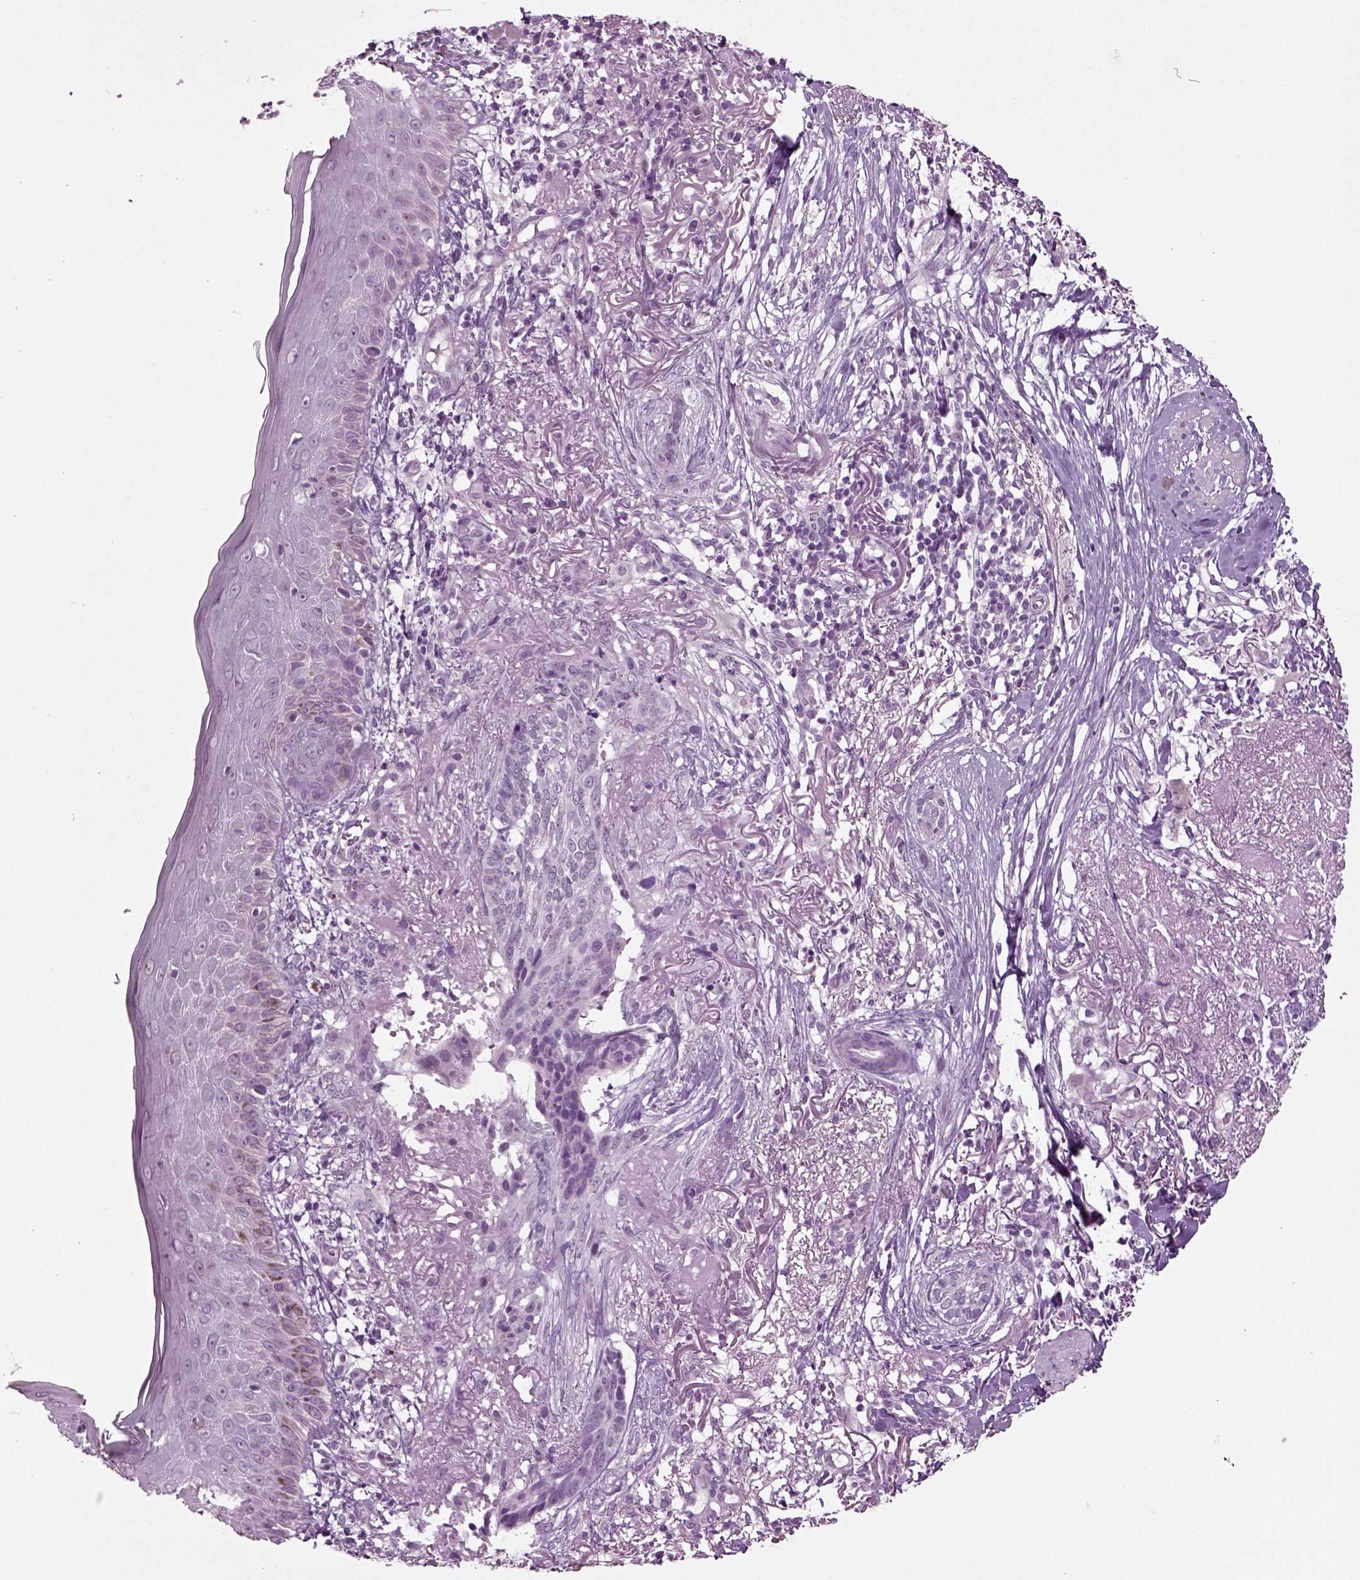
{"staining": {"intensity": "negative", "quantity": "none", "location": "none"}, "tissue": "skin cancer", "cell_type": "Tumor cells", "image_type": "cancer", "snomed": [{"axis": "morphology", "description": "Normal tissue, NOS"}, {"axis": "morphology", "description": "Basal cell carcinoma"}, {"axis": "topography", "description": "Skin"}], "caption": "High magnification brightfield microscopy of basal cell carcinoma (skin) stained with DAB (3,3'-diaminobenzidine) (brown) and counterstained with hematoxylin (blue): tumor cells show no significant staining.", "gene": "SLC17A6", "patient": {"sex": "male", "age": 84}}